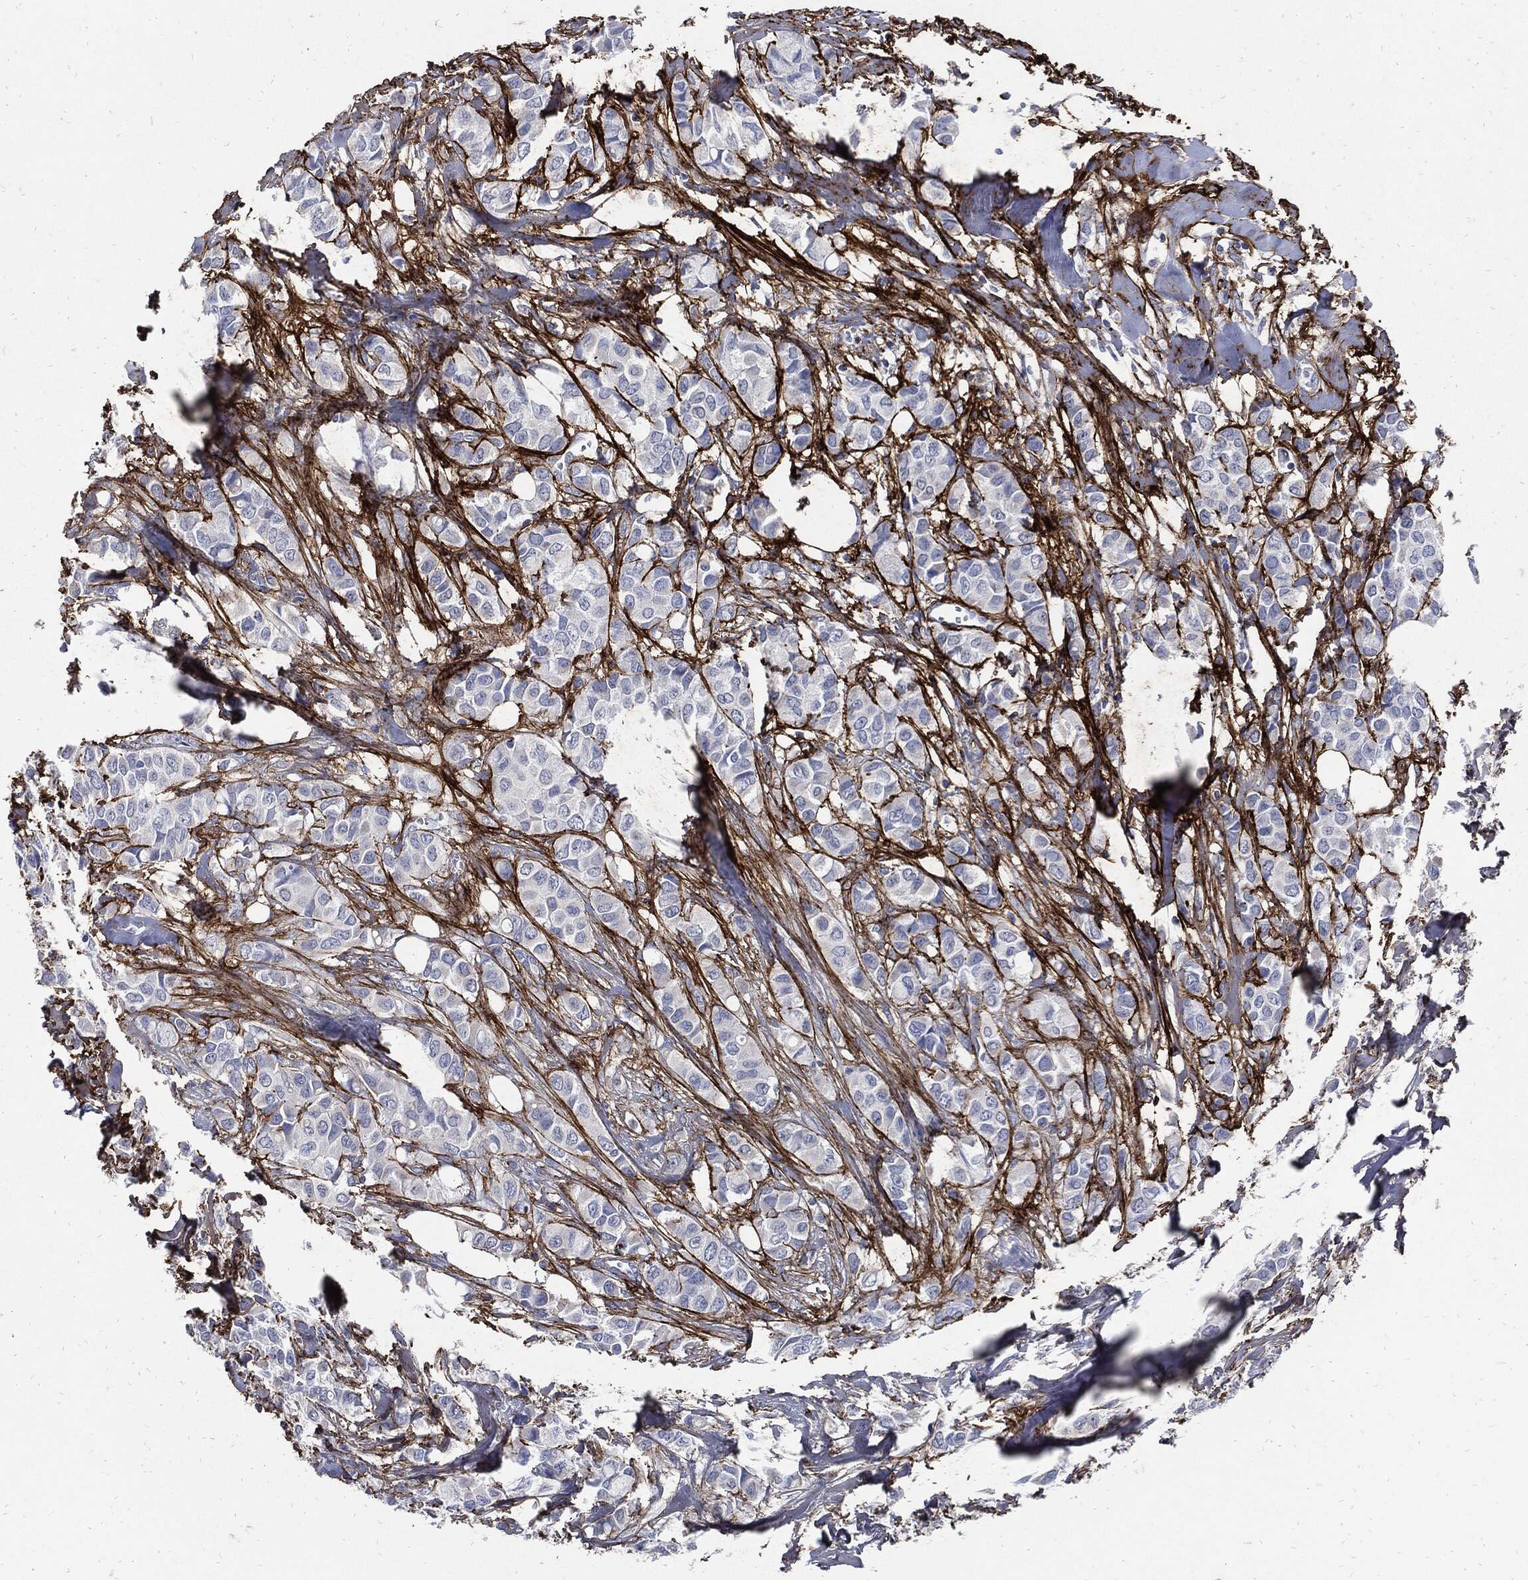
{"staining": {"intensity": "negative", "quantity": "none", "location": "none"}, "tissue": "breast cancer", "cell_type": "Tumor cells", "image_type": "cancer", "snomed": [{"axis": "morphology", "description": "Duct carcinoma"}, {"axis": "topography", "description": "Breast"}], "caption": "IHC micrograph of breast cancer (invasive ductal carcinoma) stained for a protein (brown), which reveals no staining in tumor cells.", "gene": "FBN1", "patient": {"sex": "female", "age": 85}}